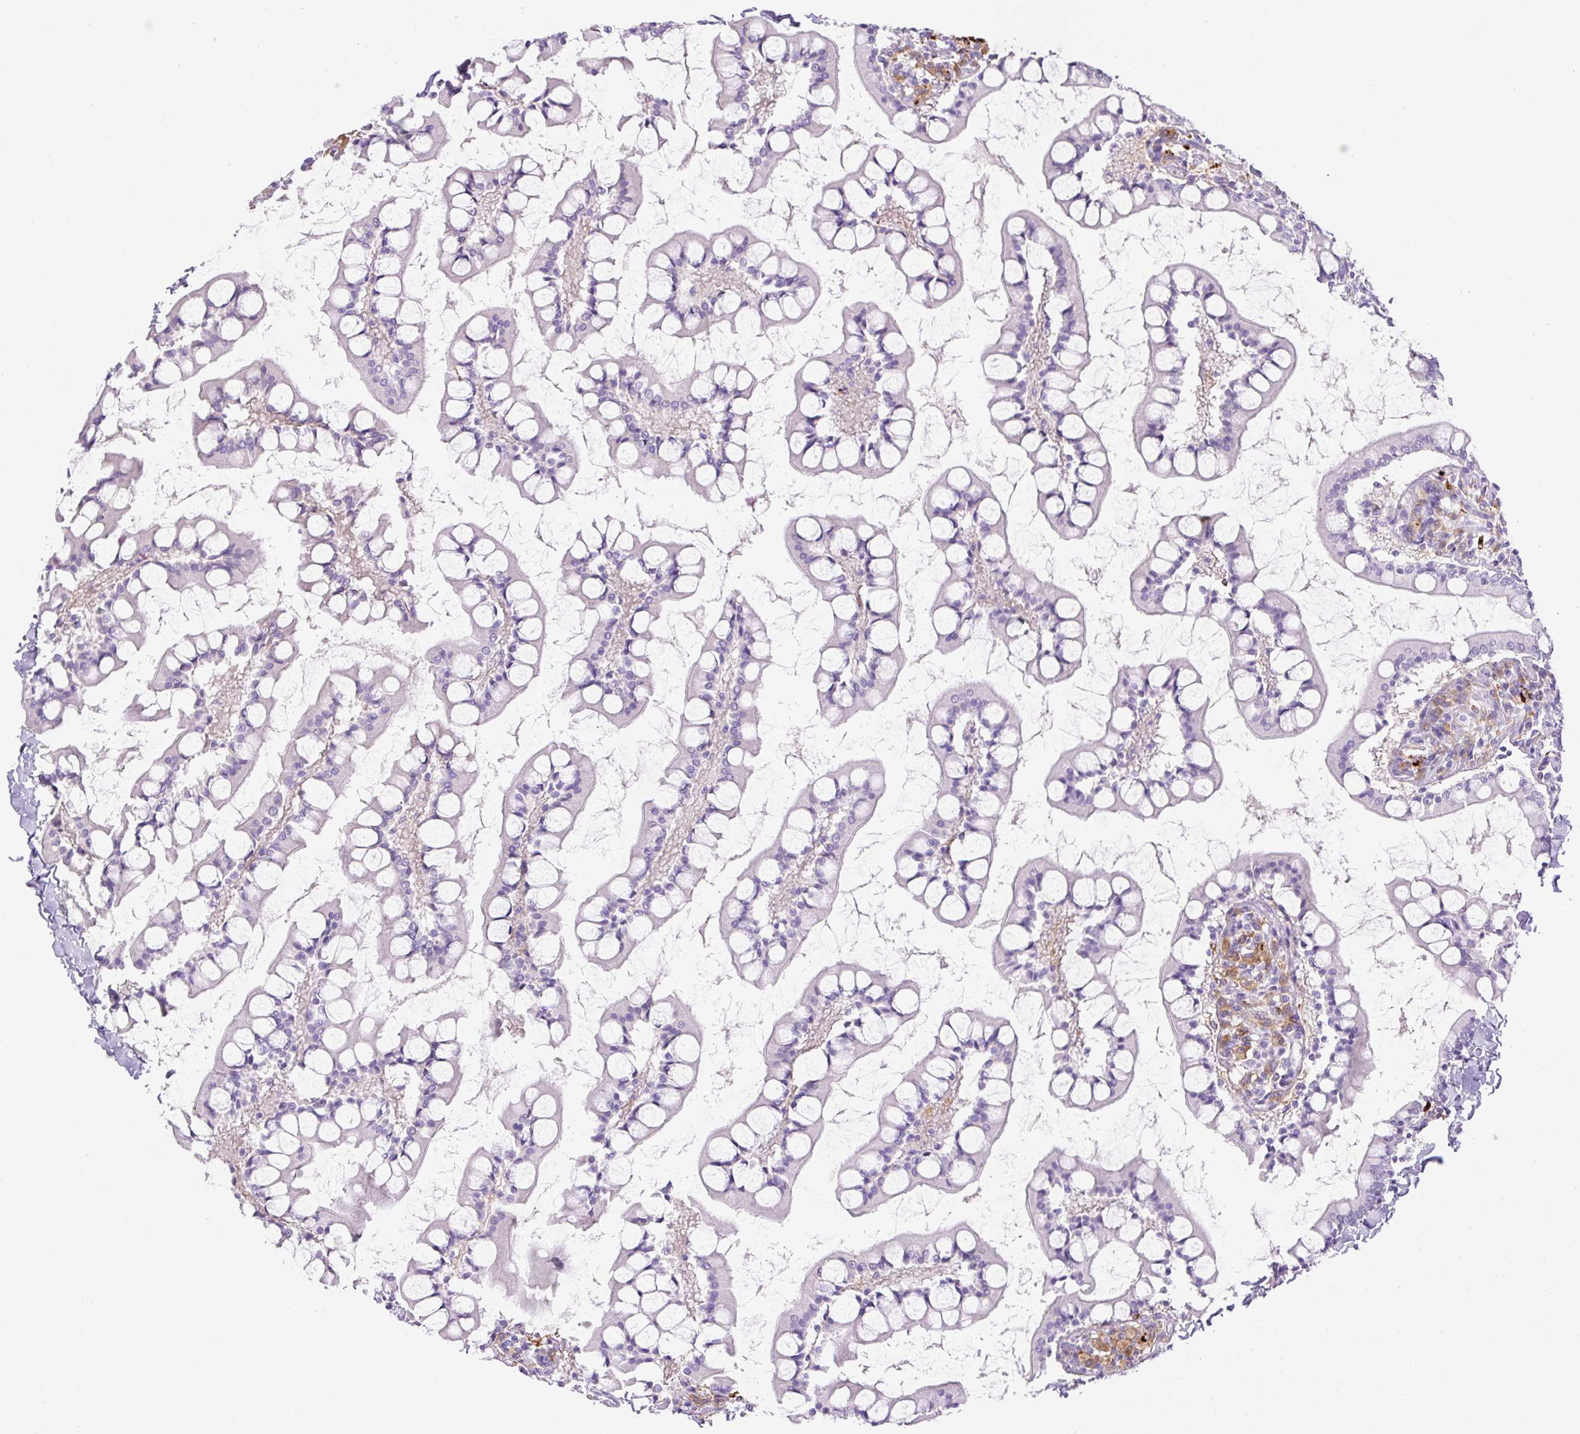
{"staining": {"intensity": "negative", "quantity": "none", "location": "none"}, "tissue": "small intestine", "cell_type": "Glandular cells", "image_type": "normal", "snomed": [{"axis": "morphology", "description": "Normal tissue, NOS"}, {"axis": "topography", "description": "Small intestine"}], "caption": "Immunohistochemistry (IHC) of unremarkable small intestine exhibits no expression in glandular cells. (DAB immunohistochemistry, high magnification).", "gene": "TDRD15", "patient": {"sex": "male", "age": 52}}